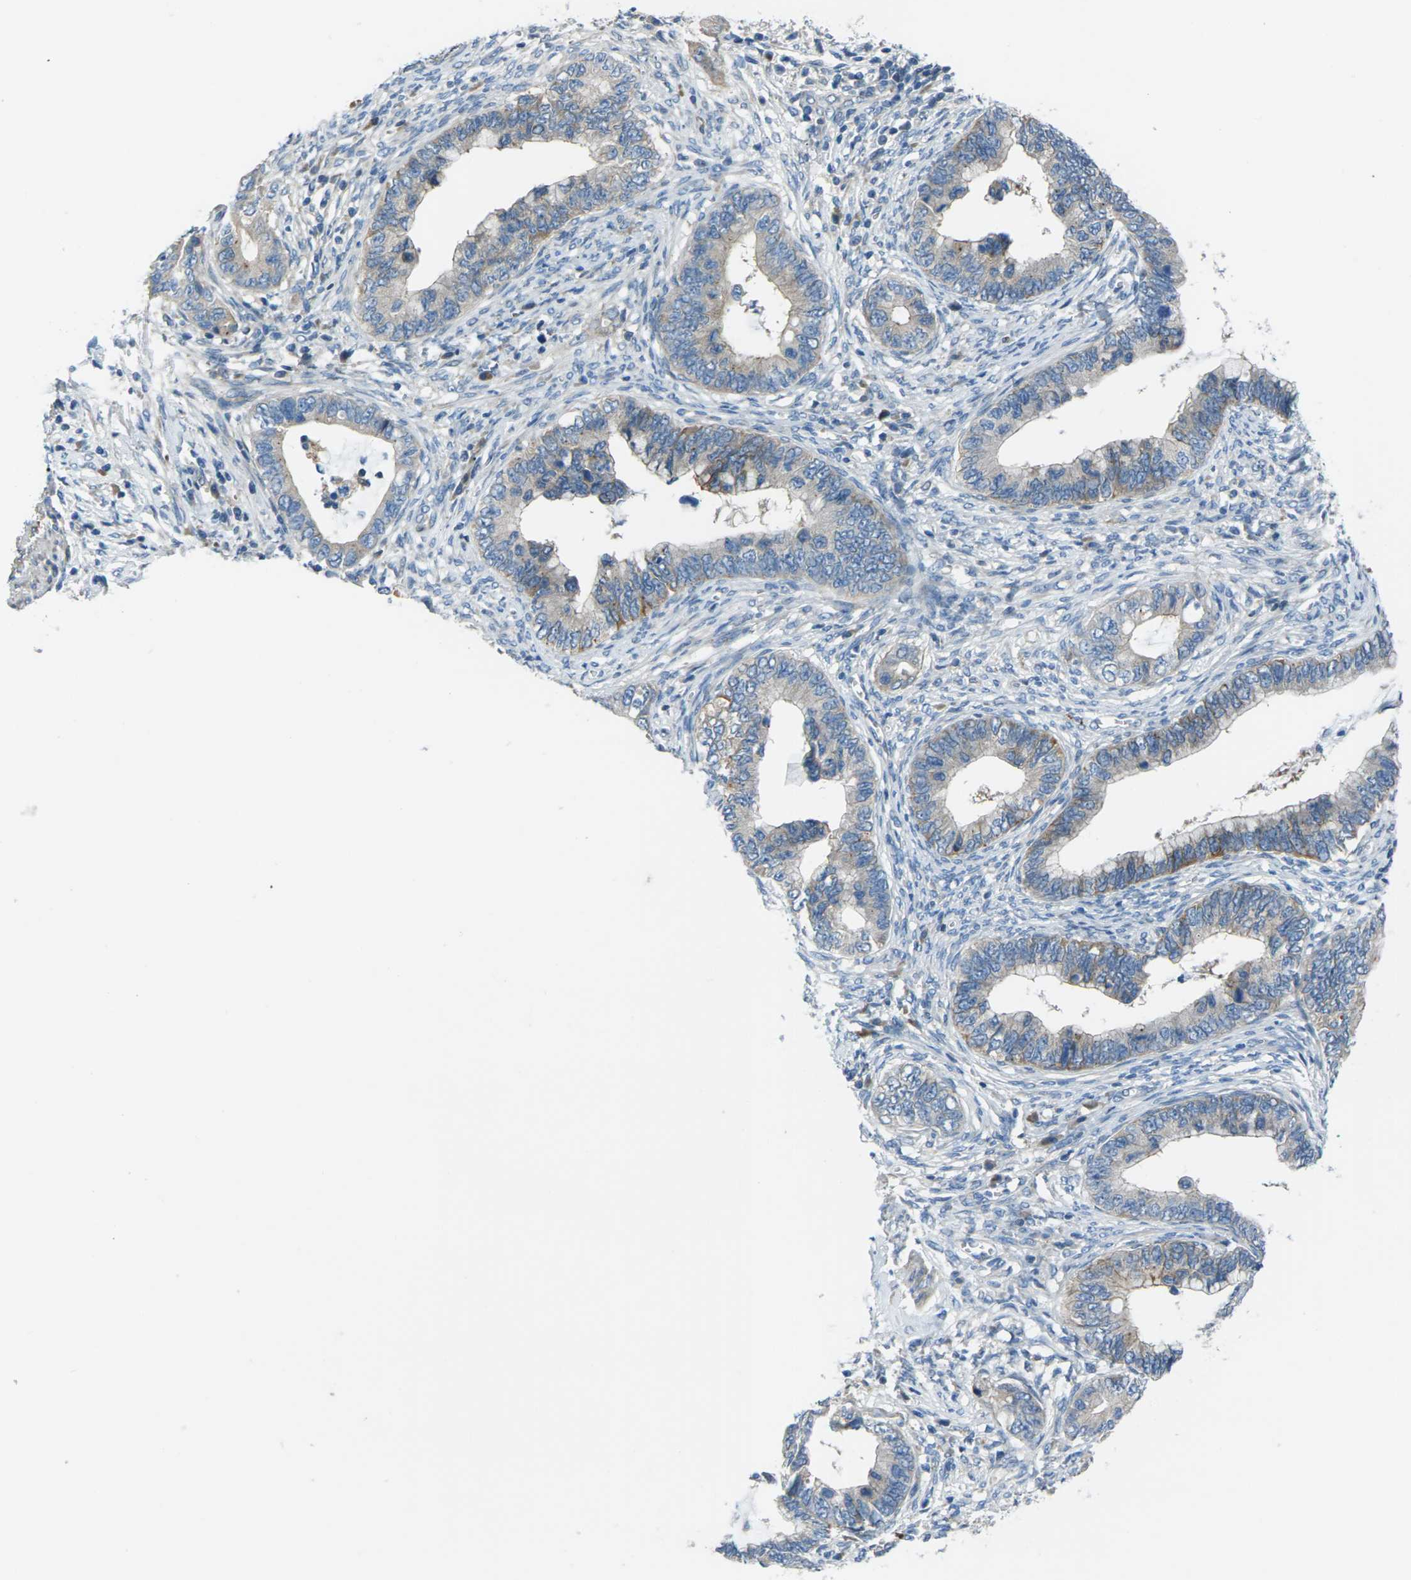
{"staining": {"intensity": "moderate", "quantity": "25%-75%", "location": "cytoplasmic/membranous"}, "tissue": "cervical cancer", "cell_type": "Tumor cells", "image_type": "cancer", "snomed": [{"axis": "morphology", "description": "Adenocarcinoma, NOS"}, {"axis": "topography", "description": "Cervix"}], "caption": "The immunohistochemical stain shows moderate cytoplasmic/membranous staining in tumor cells of cervical cancer (adenocarcinoma) tissue.", "gene": "EDNRA", "patient": {"sex": "female", "age": 44}}